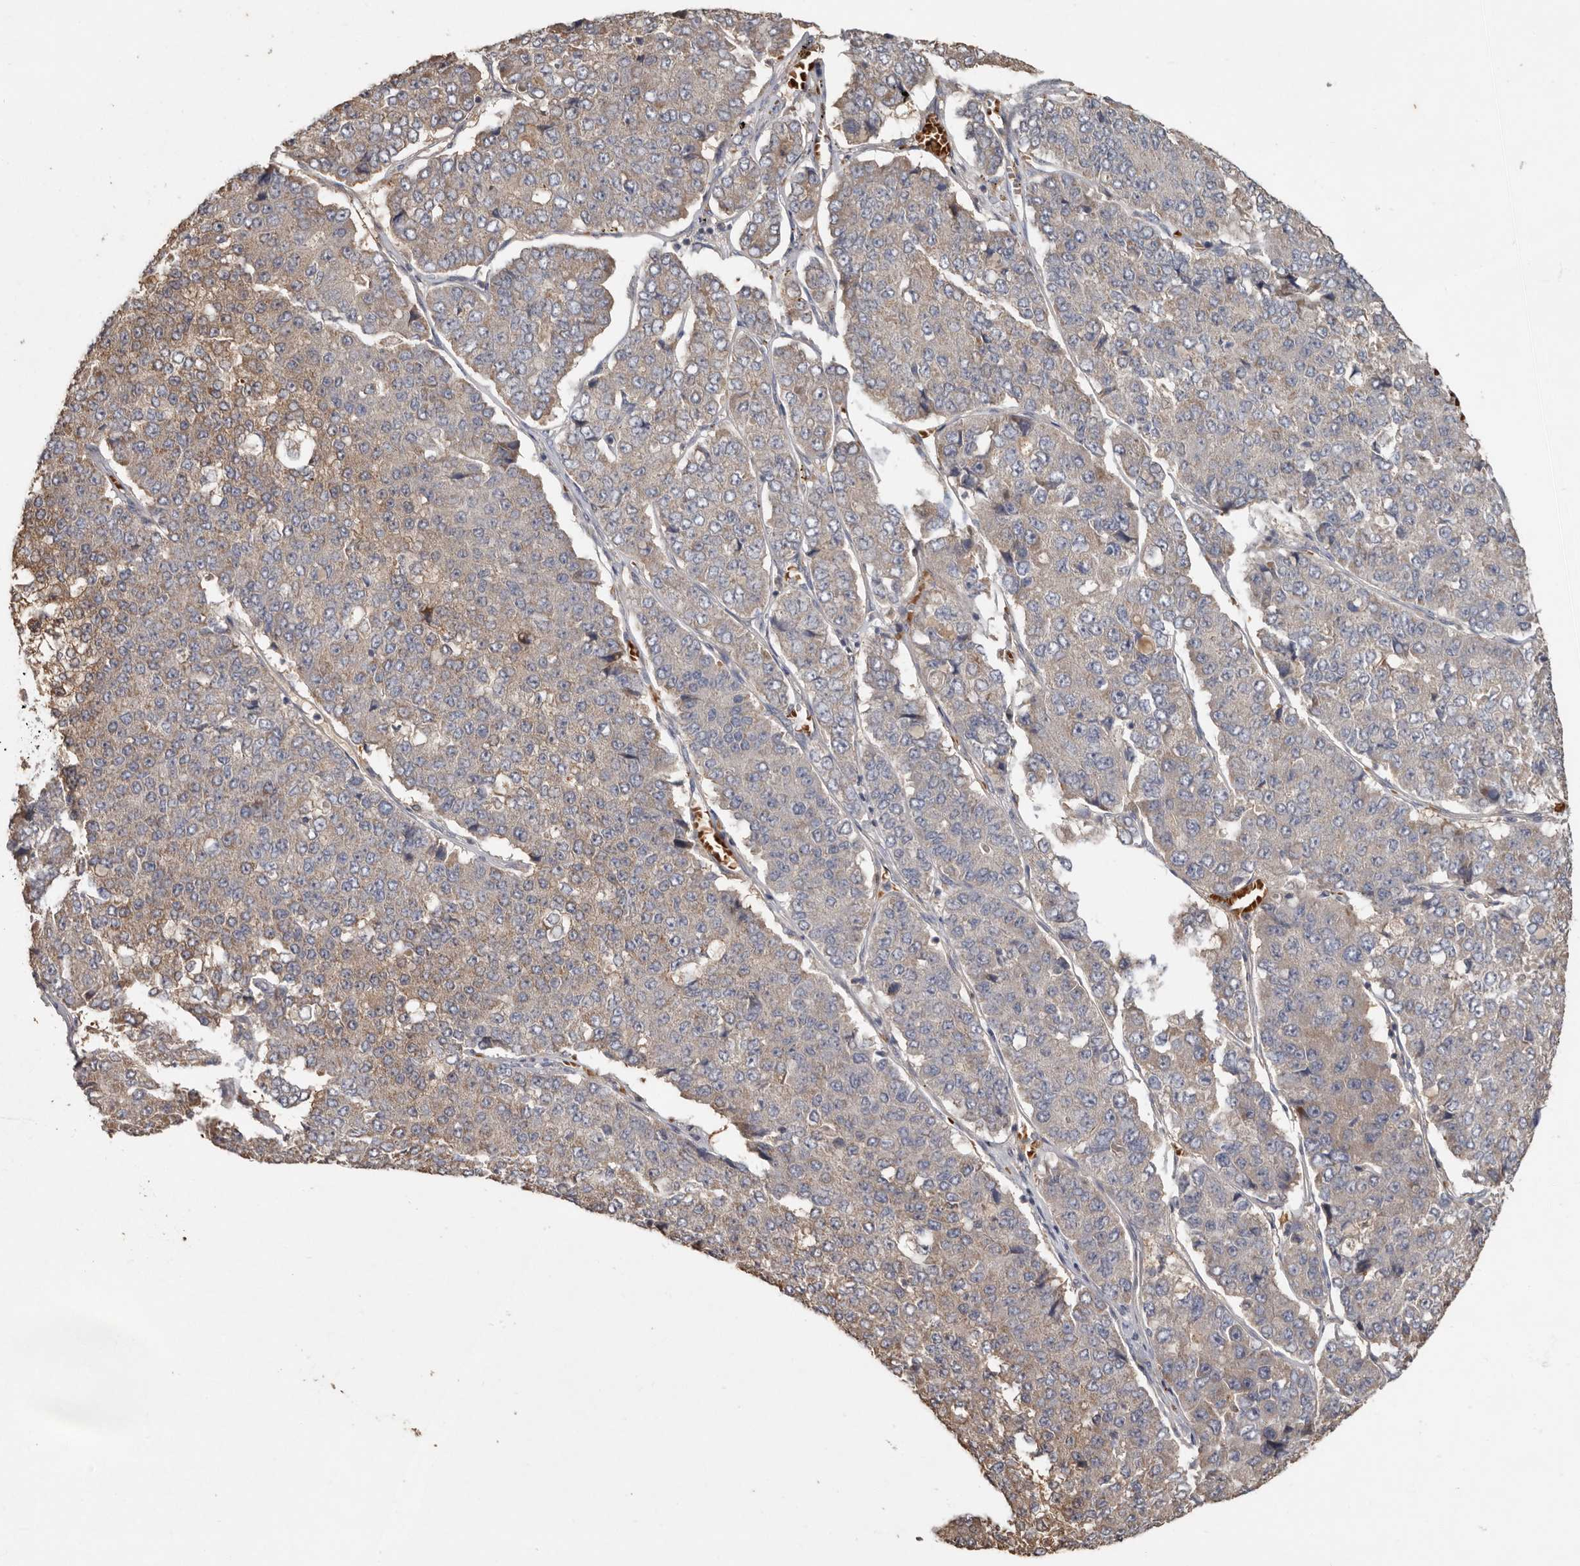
{"staining": {"intensity": "weak", "quantity": "<25%", "location": "cytoplasmic/membranous"}, "tissue": "pancreatic cancer", "cell_type": "Tumor cells", "image_type": "cancer", "snomed": [{"axis": "morphology", "description": "Adenocarcinoma, NOS"}, {"axis": "topography", "description": "Pancreas"}], "caption": "This is an IHC micrograph of human pancreatic adenocarcinoma. There is no staining in tumor cells.", "gene": "KIF26B", "patient": {"sex": "male", "age": 50}}